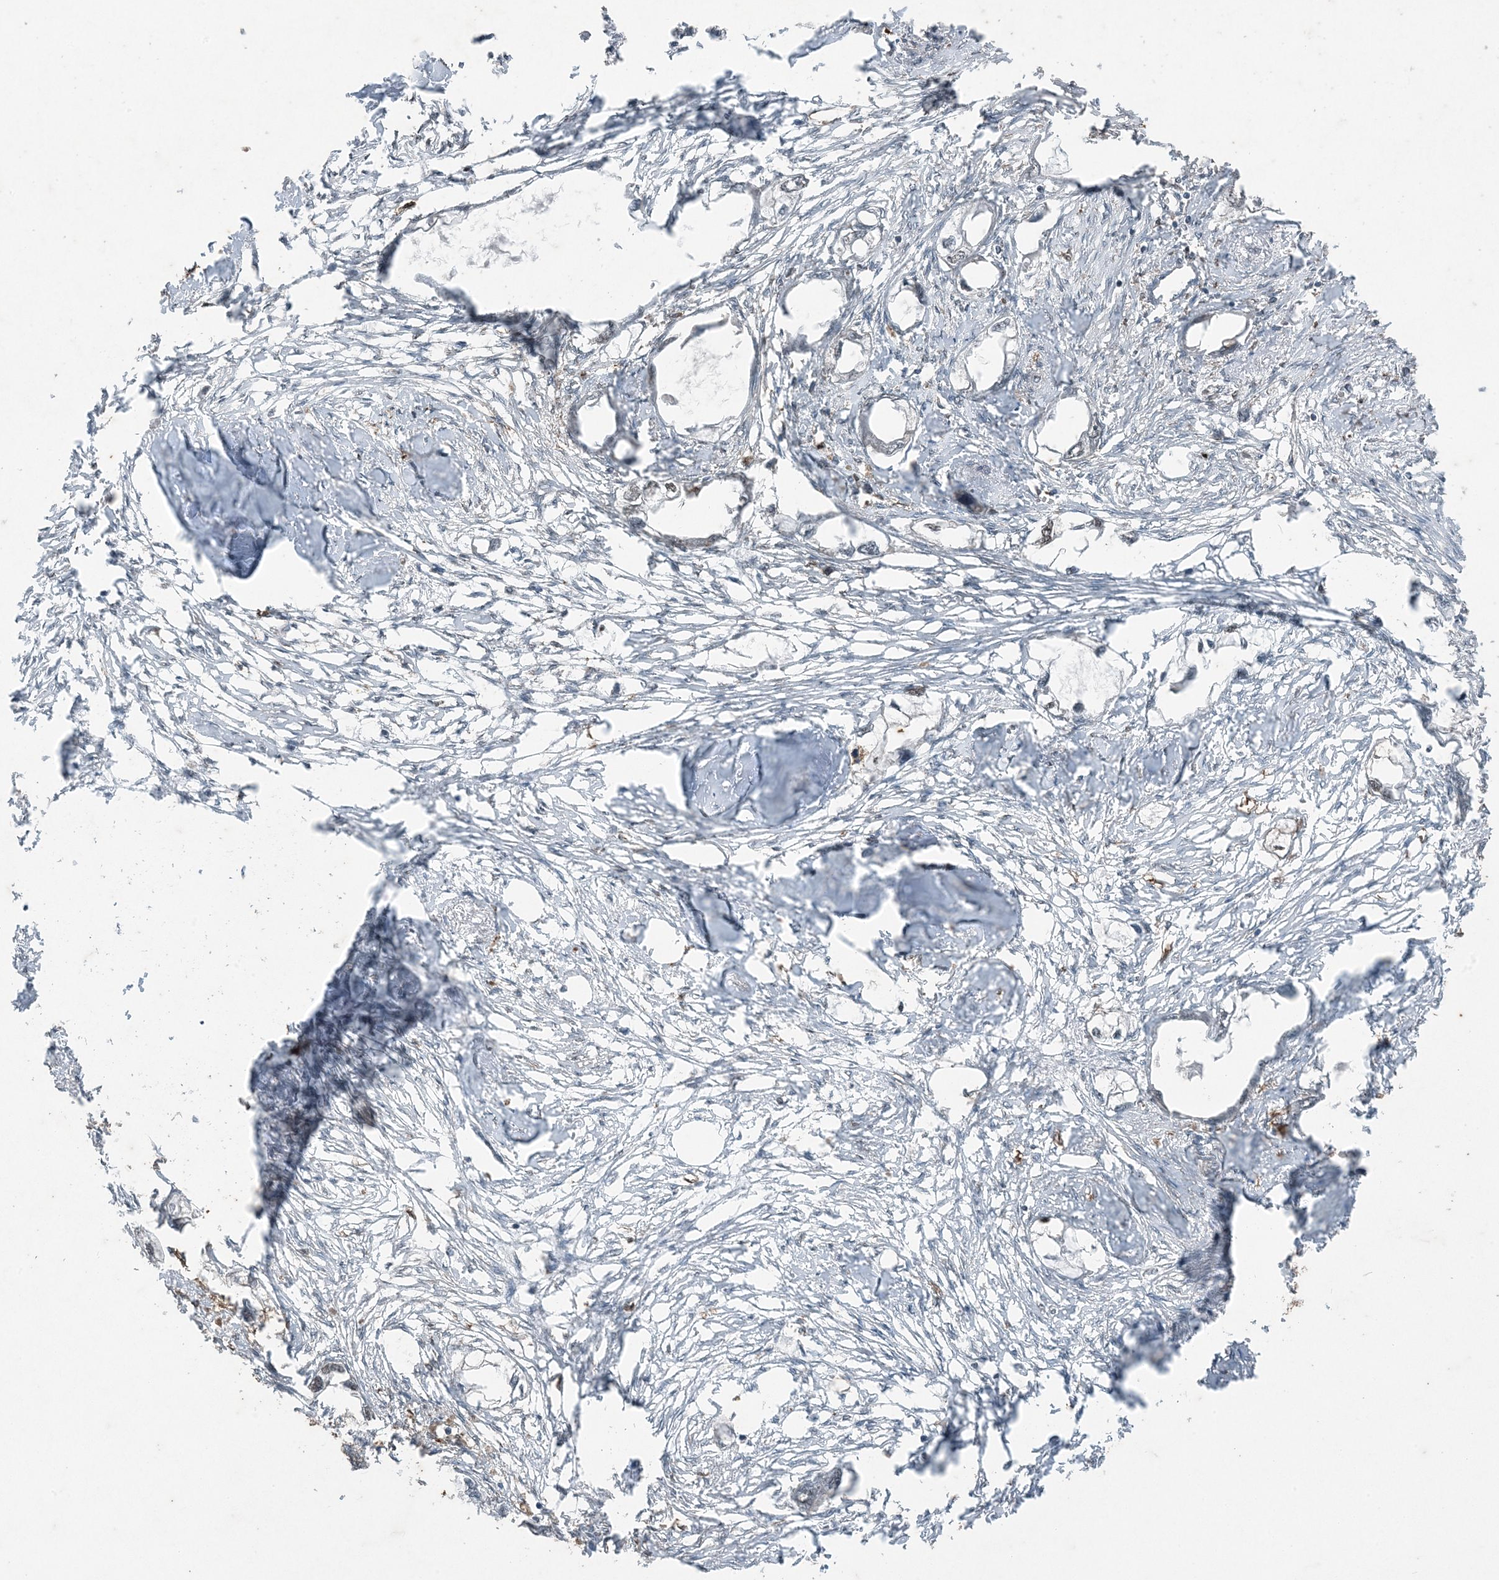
{"staining": {"intensity": "negative", "quantity": "none", "location": "none"}, "tissue": "endometrial cancer", "cell_type": "Tumor cells", "image_type": "cancer", "snomed": [{"axis": "morphology", "description": "Adenocarcinoma, NOS"}, {"axis": "morphology", "description": "Adenocarcinoma, metastatic, NOS"}, {"axis": "topography", "description": "Adipose tissue"}, {"axis": "topography", "description": "Endometrium"}], "caption": "Tumor cells show no significant staining in endometrial cancer.", "gene": "GNL1", "patient": {"sex": "female", "age": 67}}